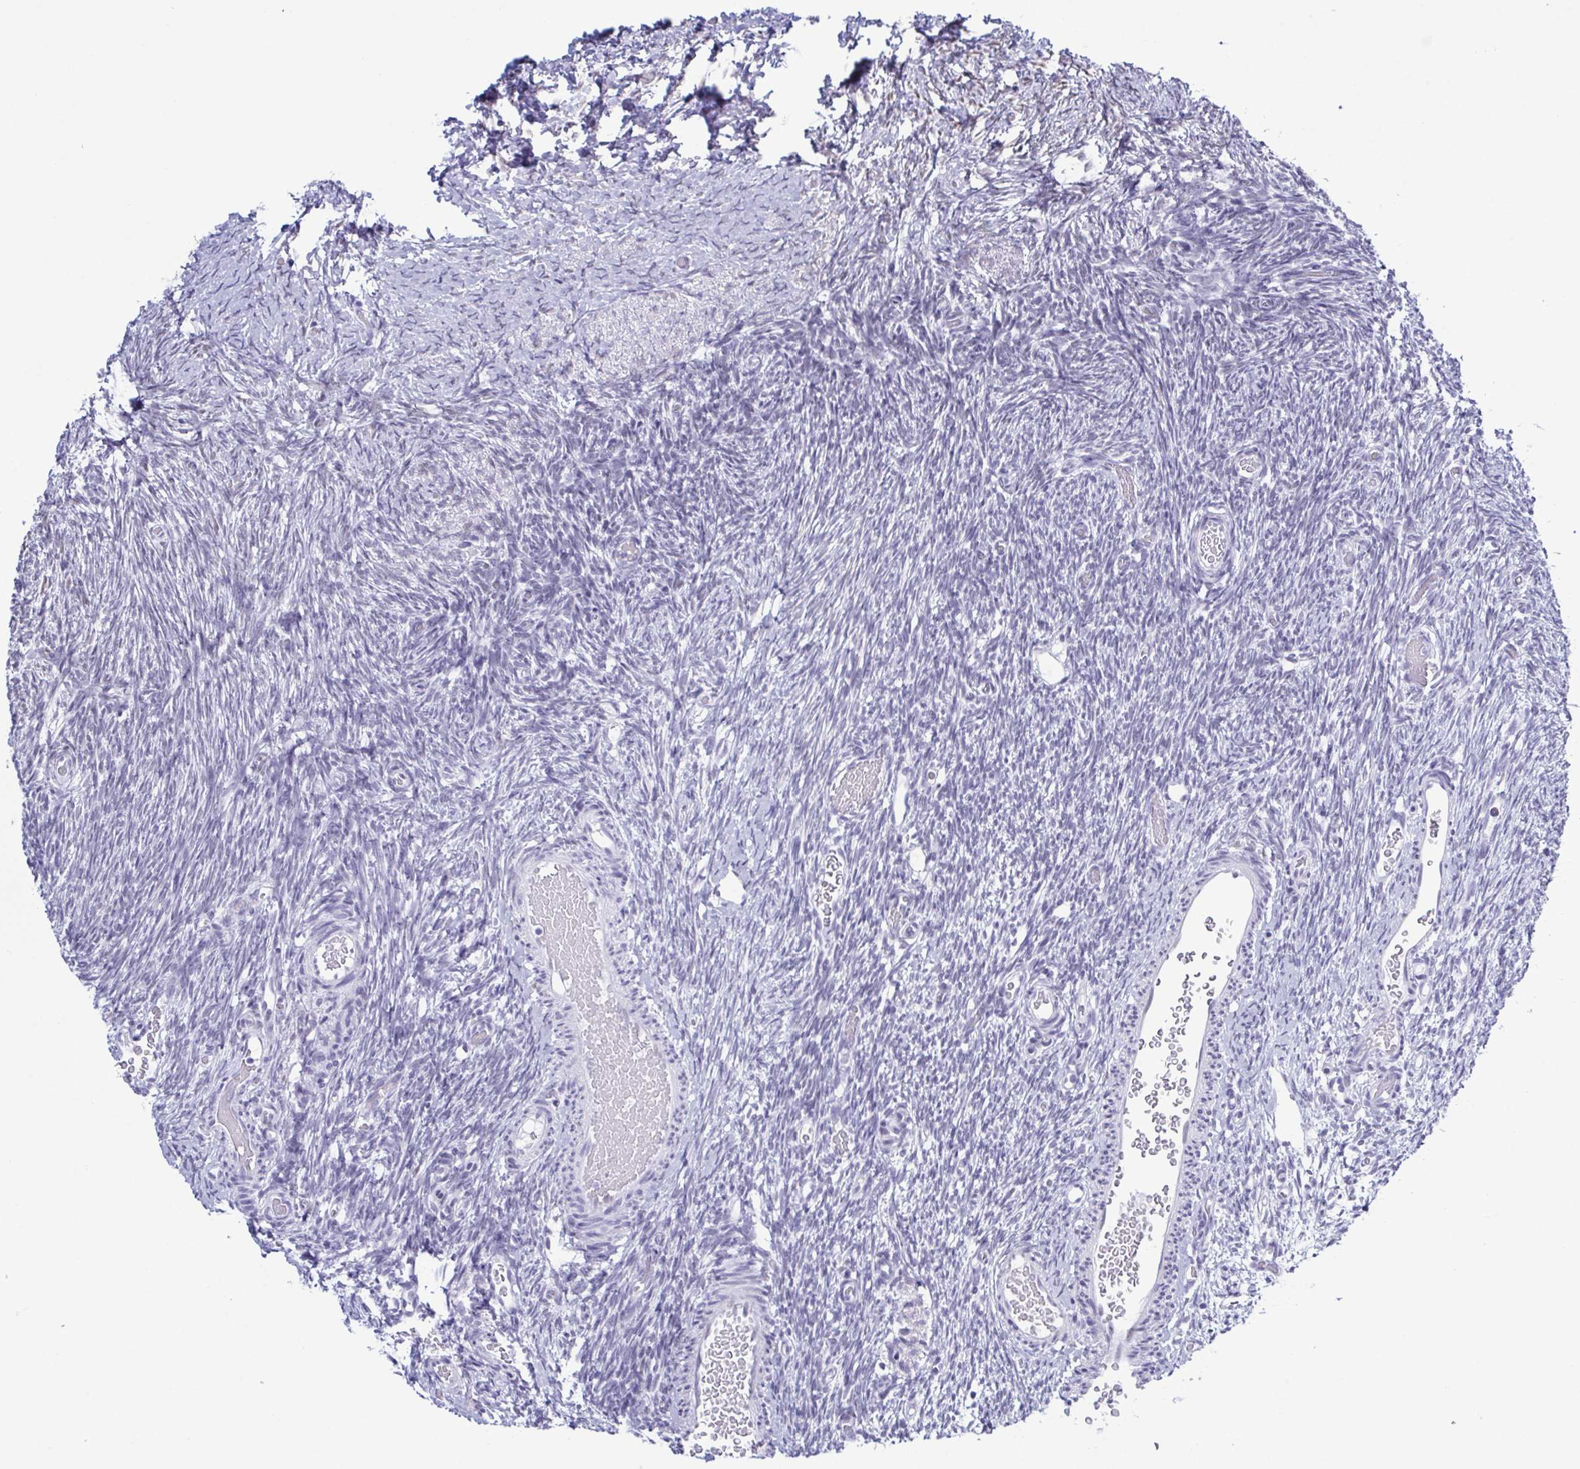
{"staining": {"intensity": "weak", "quantity": "25%-75%", "location": "nuclear"}, "tissue": "ovary", "cell_type": "Follicle cells", "image_type": "normal", "snomed": [{"axis": "morphology", "description": "Normal tissue, NOS"}, {"axis": "topography", "description": "Ovary"}], "caption": "Approximately 25%-75% of follicle cells in benign human ovary display weak nuclear protein staining as visualized by brown immunohistochemical staining.", "gene": "SUGP2", "patient": {"sex": "female", "age": 39}}